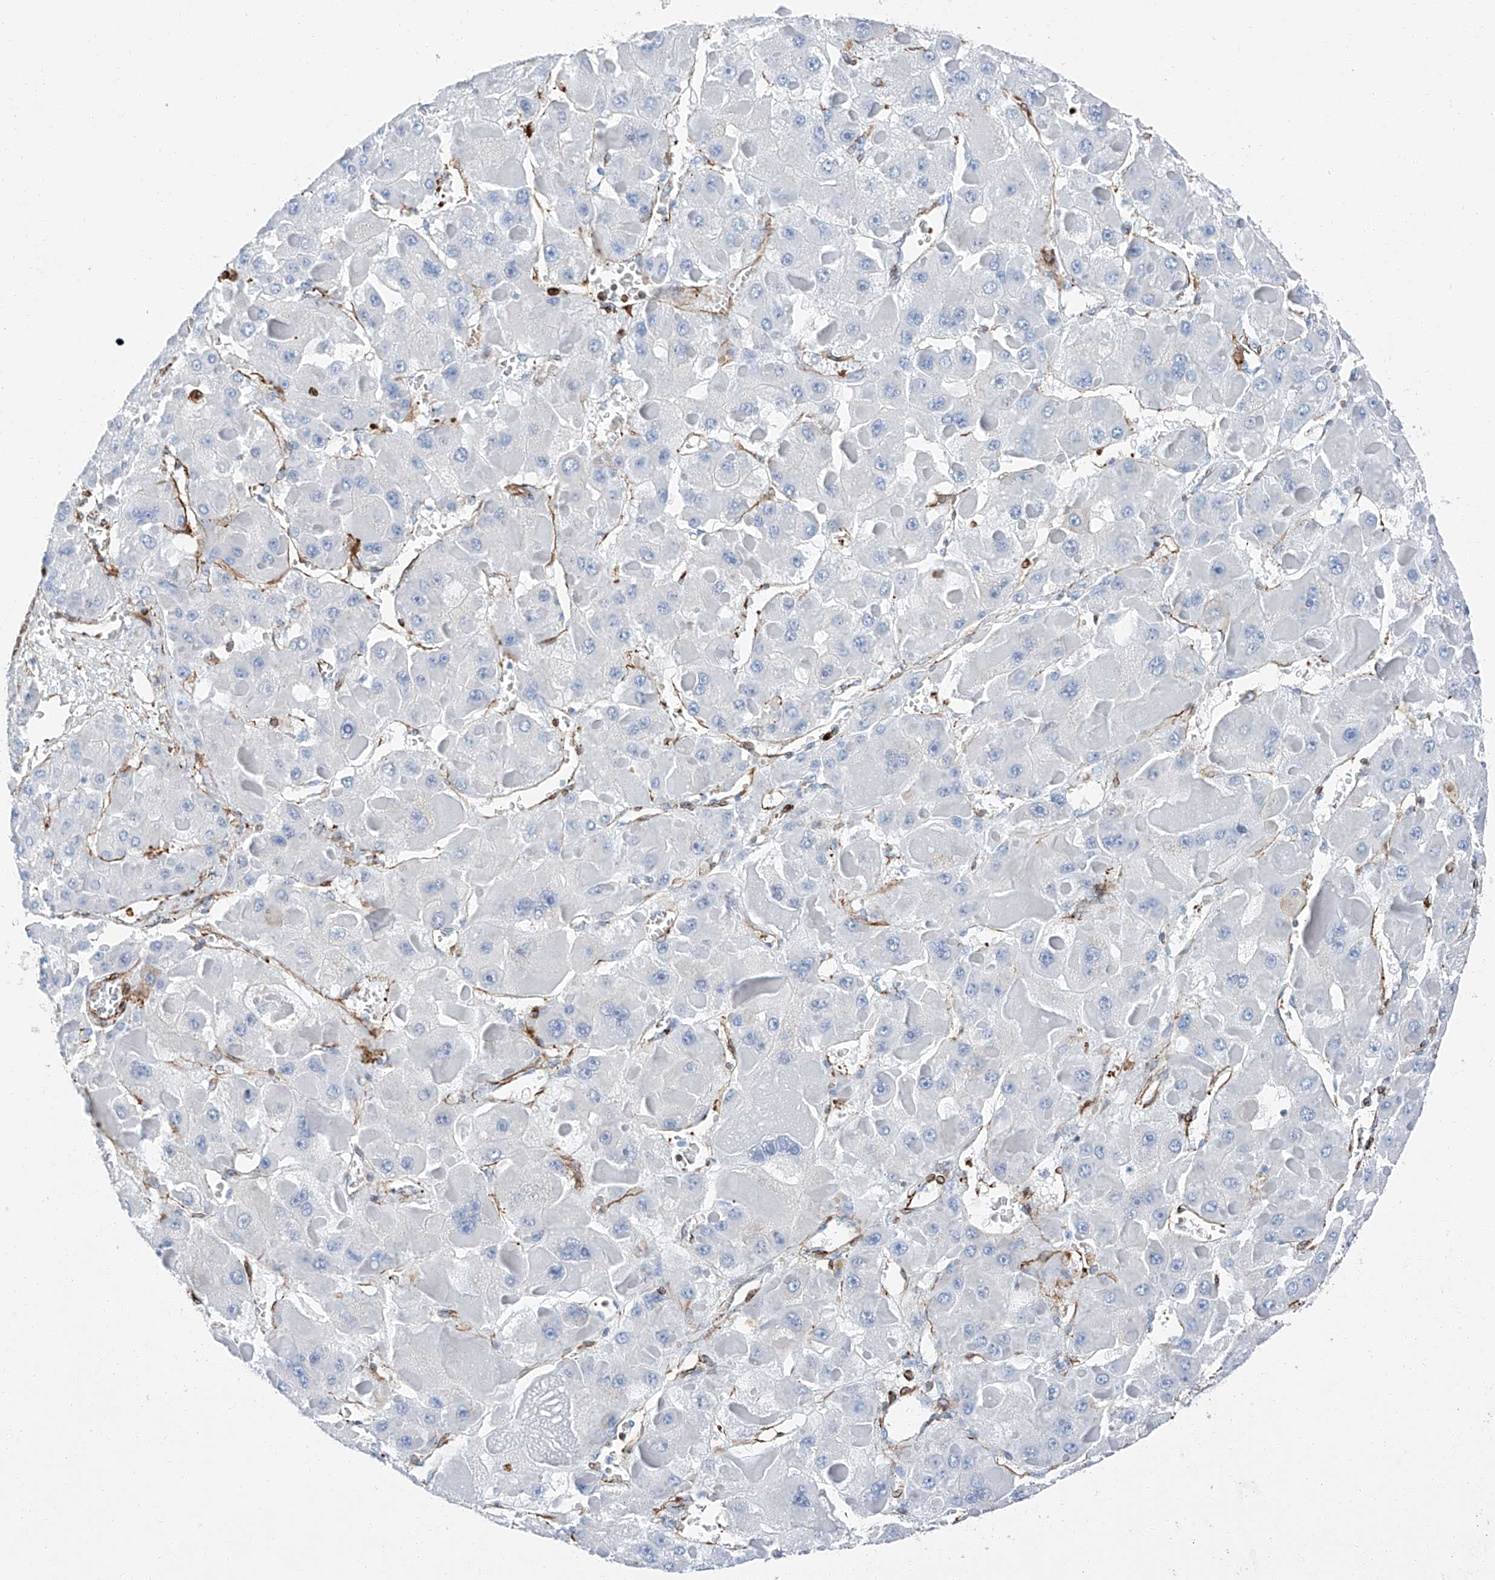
{"staining": {"intensity": "negative", "quantity": "none", "location": "none"}, "tissue": "liver cancer", "cell_type": "Tumor cells", "image_type": "cancer", "snomed": [{"axis": "morphology", "description": "Carcinoma, Hepatocellular, NOS"}, {"axis": "topography", "description": "Liver"}], "caption": "Immunohistochemical staining of liver cancer (hepatocellular carcinoma) displays no significant staining in tumor cells. (Brightfield microscopy of DAB (3,3'-diaminobenzidine) immunohistochemistry (IHC) at high magnification).", "gene": "ZNF804A", "patient": {"sex": "female", "age": 73}}